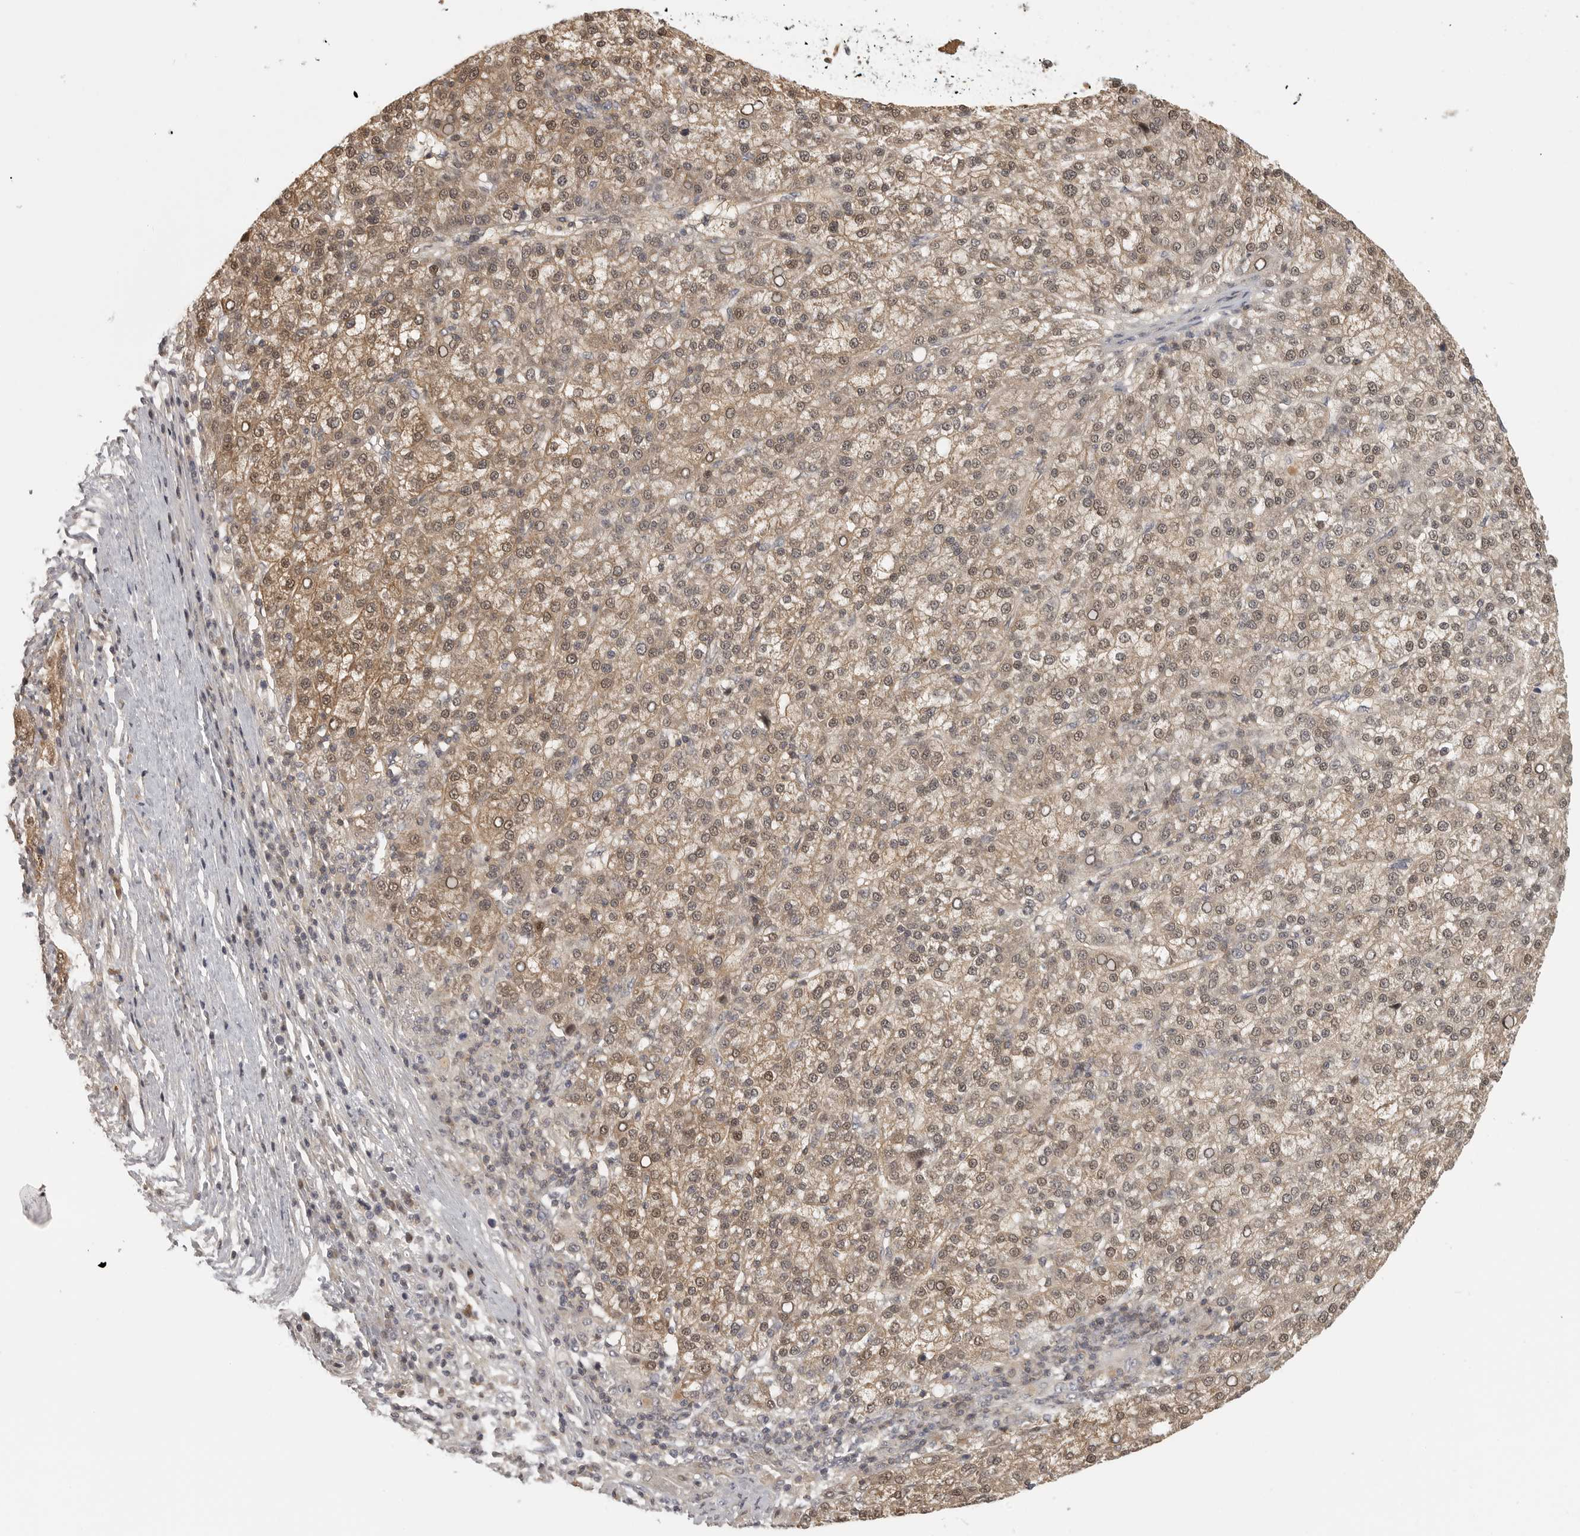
{"staining": {"intensity": "weak", "quantity": ">75%", "location": "cytoplasmic/membranous,nuclear"}, "tissue": "liver cancer", "cell_type": "Tumor cells", "image_type": "cancer", "snomed": [{"axis": "morphology", "description": "Carcinoma, Hepatocellular, NOS"}, {"axis": "topography", "description": "Liver"}], "caption": "IHC of liver cancer (hepatocellular carcinoma) demonstrates low levels of weak cytoplasmic/membranous and nuclear staining in about >75% of tumor cells. The protein is stained brown, and the nuclei are stained in blue (DAB (3,3'-diaminobenzidine) IHC with brightfield microscopy, high magnification).", "gene": "UROD", "patient": {"sex": "female", "age": 58}}